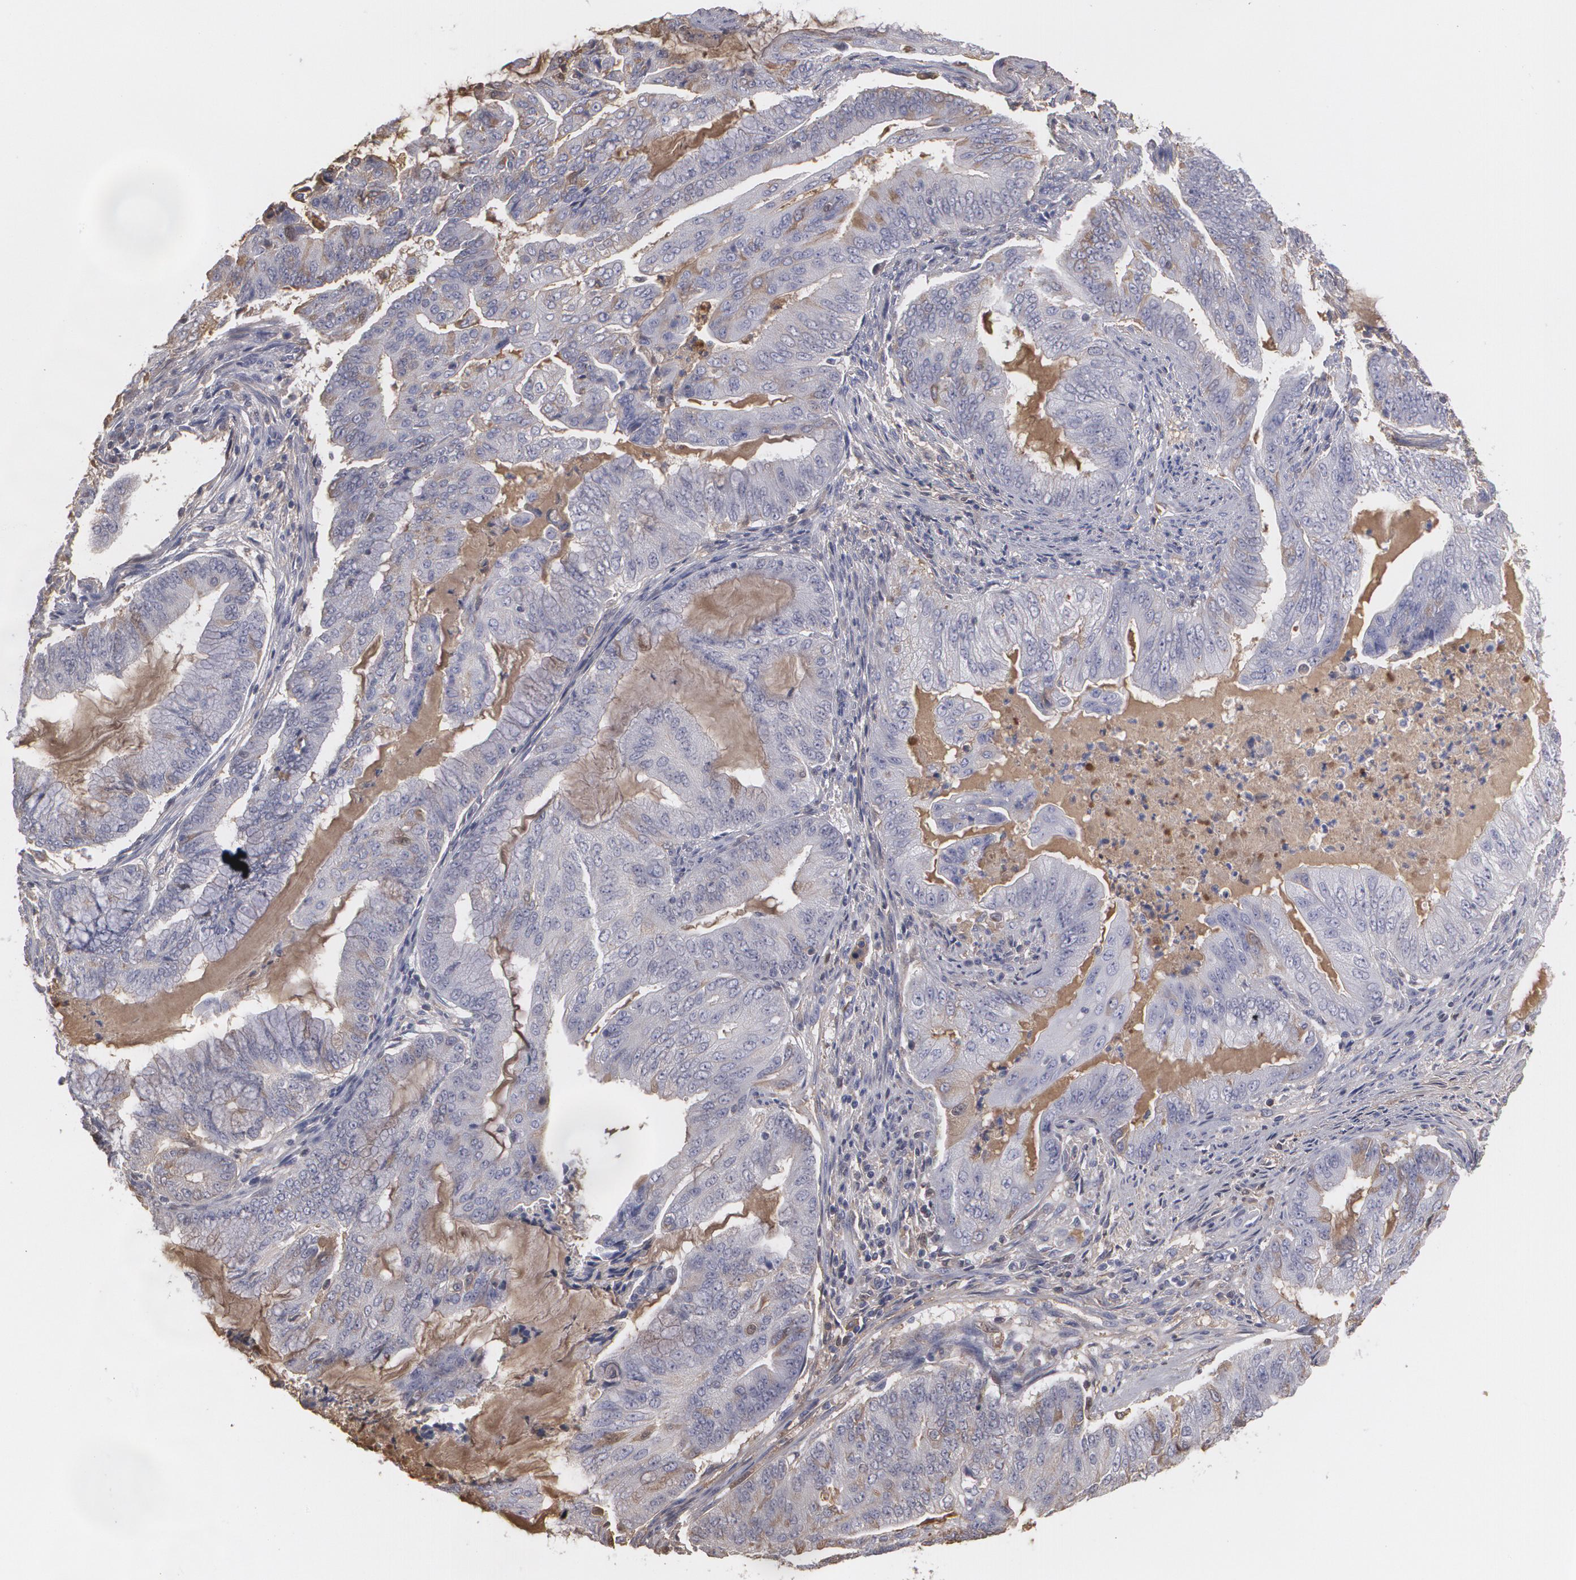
{"staining": {"intensity": "moderate", "quantity": "25%-75%", "location": "cytoplasmic/membranous"}, "tissue": "endometrial cancer", "cell_type": "Tumor cells", "image_type": "cancer", "snomed": [{"axis": "morphology", "description": "Adenocarcinoma, NOS"}, {"axis": "topography", "description": "Endometrium"}], "caption": "This micrograph displays immunohistochemistry (IHC) staining of human endometrial adenocarcinoma, with medium moderate cytoplasmic/membranous staining in about 25%-75% of tumor cells.", "gene": "SERPINA1", "patient": {"sex": "female", "age": 63}}